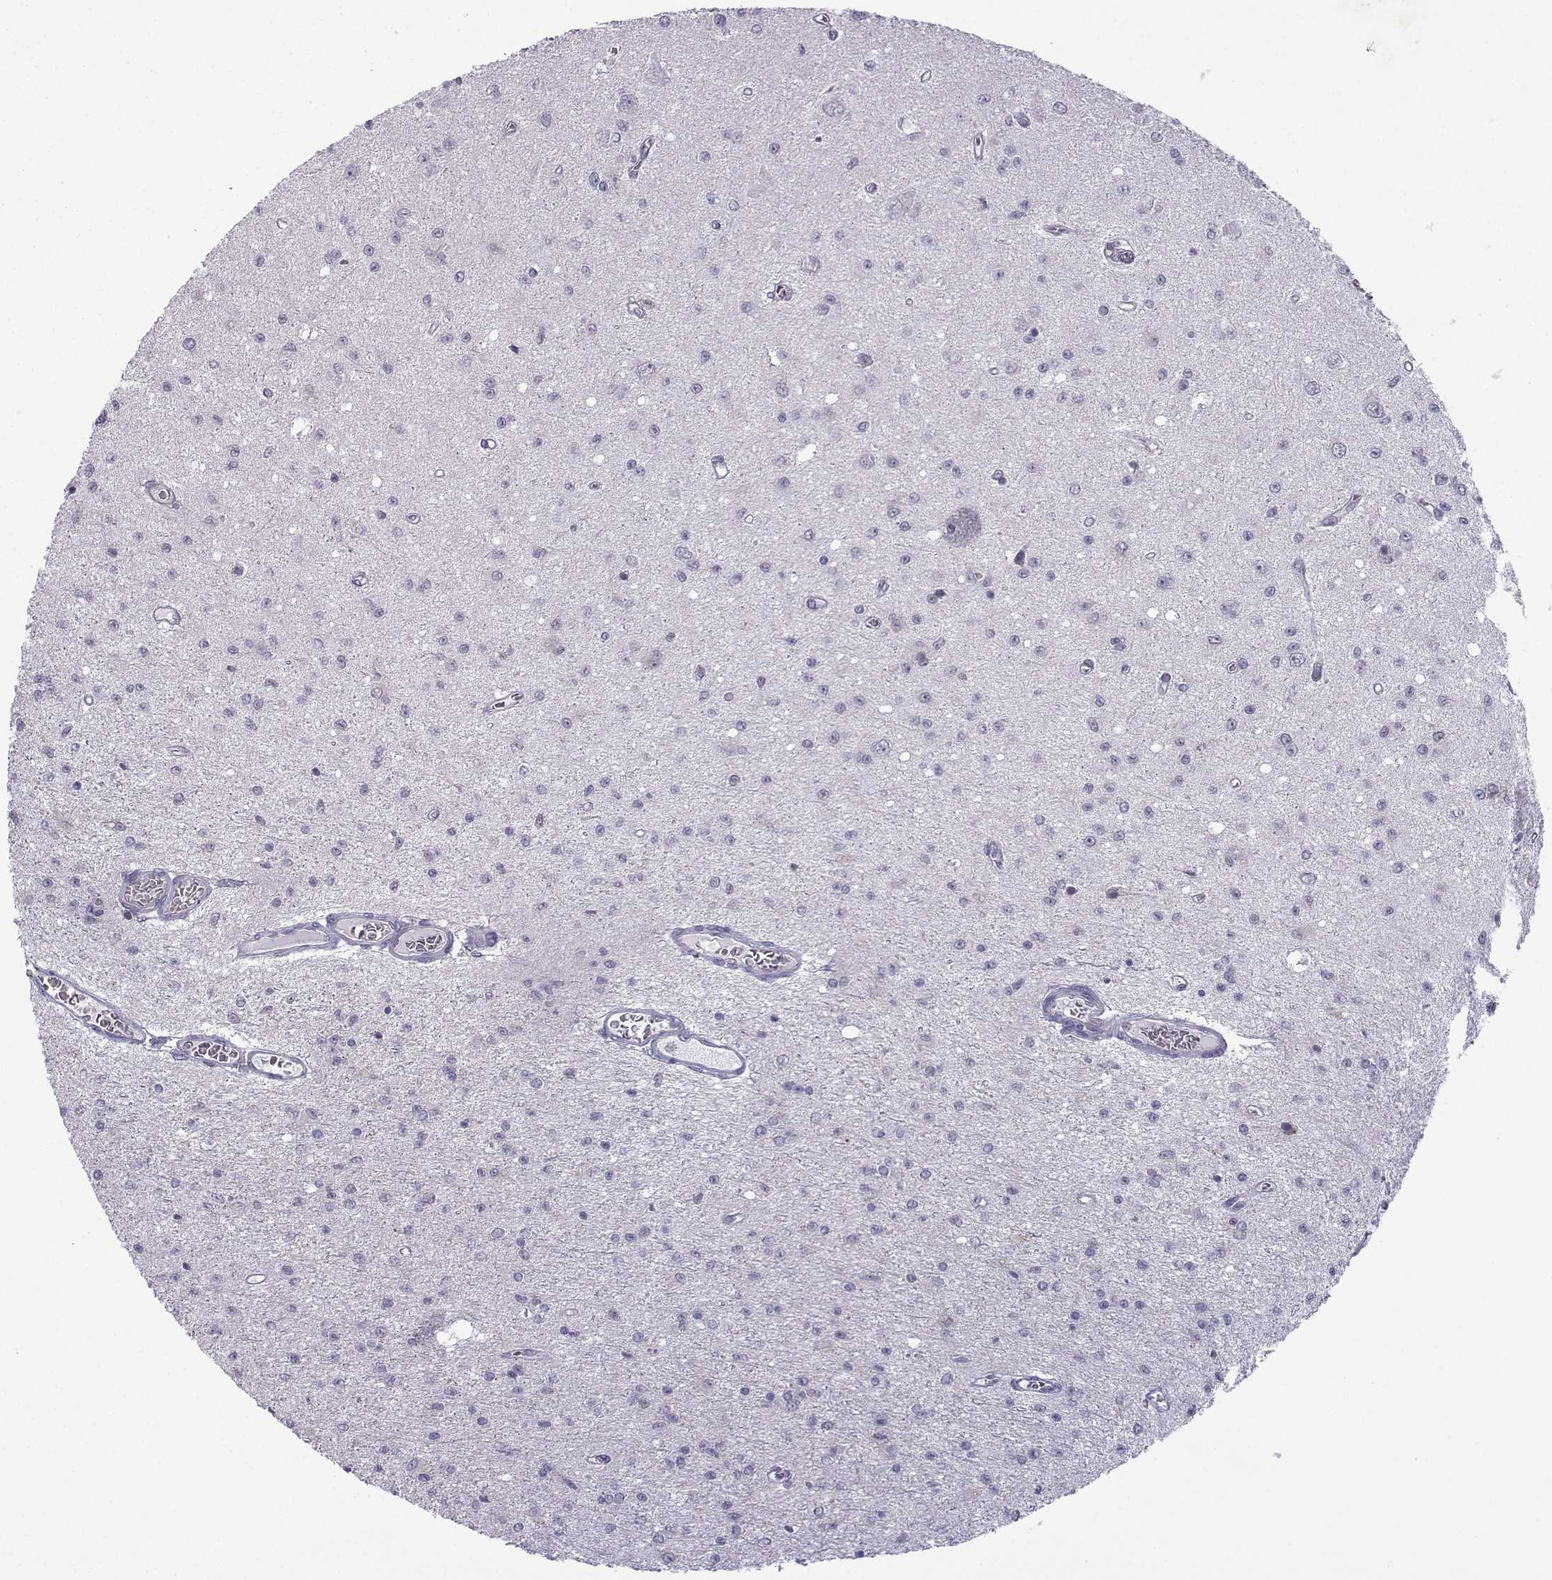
{"staining": {"intensity": "negative", "quantity": "none", "location": "none"}, "tissue": "glioma", "cell_type": "Tumor cells", "image_type": "cancer", "snomed": [{"axis": "morphology", "description": "Glioma, malignant, Low grade"}, {"axis": "topography", "description": "Brain"}], "caption": "Immunohistochemical staining of malignant glioma (low-grade) shows no significant positivity in tumor cells.", "gene": "INCENP", "patient": {"sex": "female", "age": 45}}